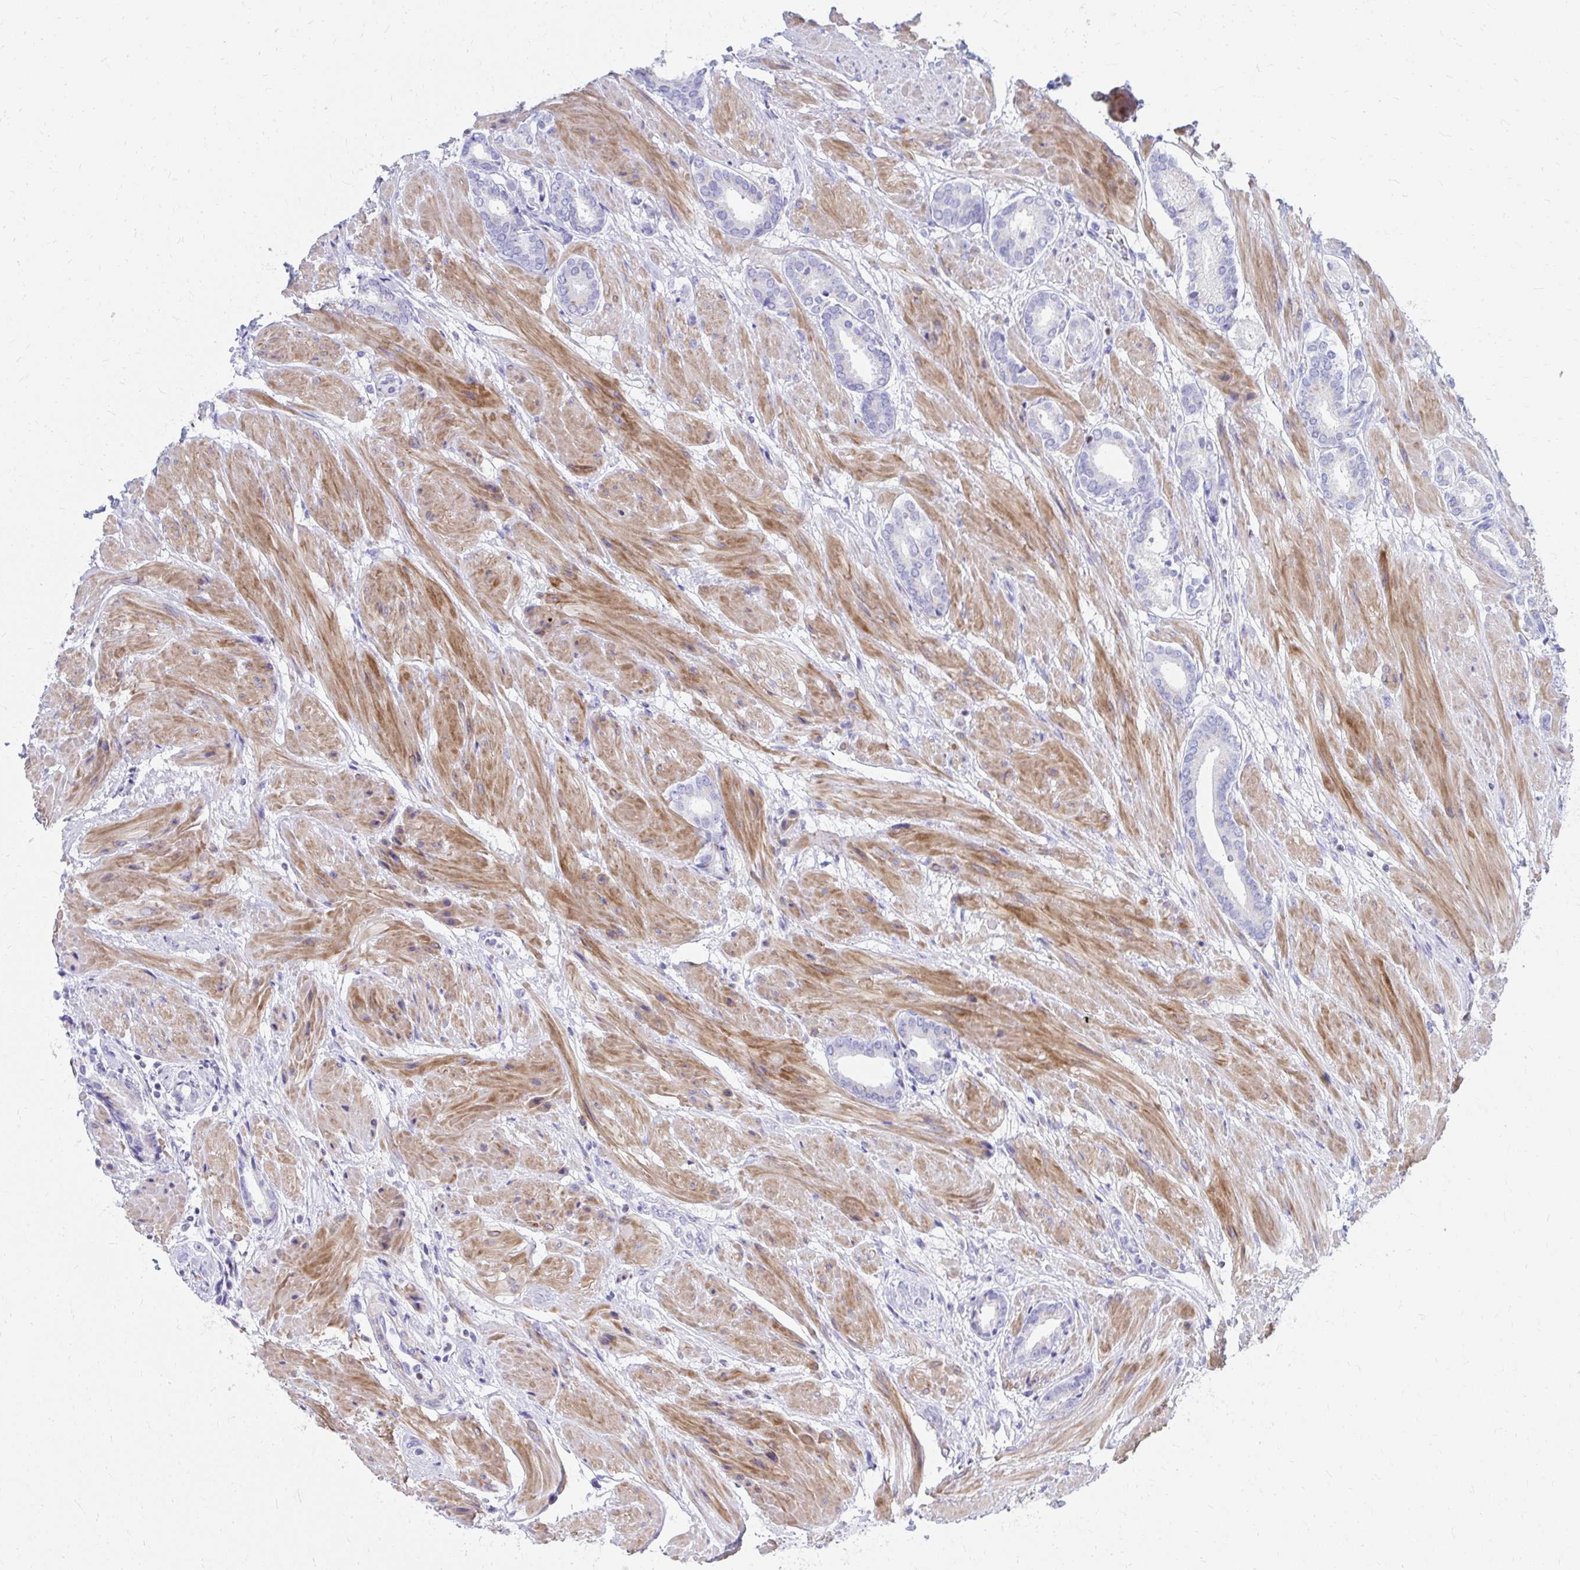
{"staining": {"intensity": "negative", "quantity": "none", "location": "none"}, "tissue": "prostate cancer", "cell_type": "Tumor cells", "image_type": "cancer", "snomed": [{"axis": "morphology", "description": "Adenocarcinoma, High grade"}, {"axis": "topography", "description": "Prostate"}], "caption": "A high-resolution image shows immunohistochemistry (IHC) staining of prostate cancer, which shows no significant expression in tumor cells. The staining is performed using DAB (3,3'-diaminobenzidine) brown chromogen with nuclei counter-stained in using hematoxylin.", "gene": "RUNX3", "patient": {"sex": "male", "age": 56}}